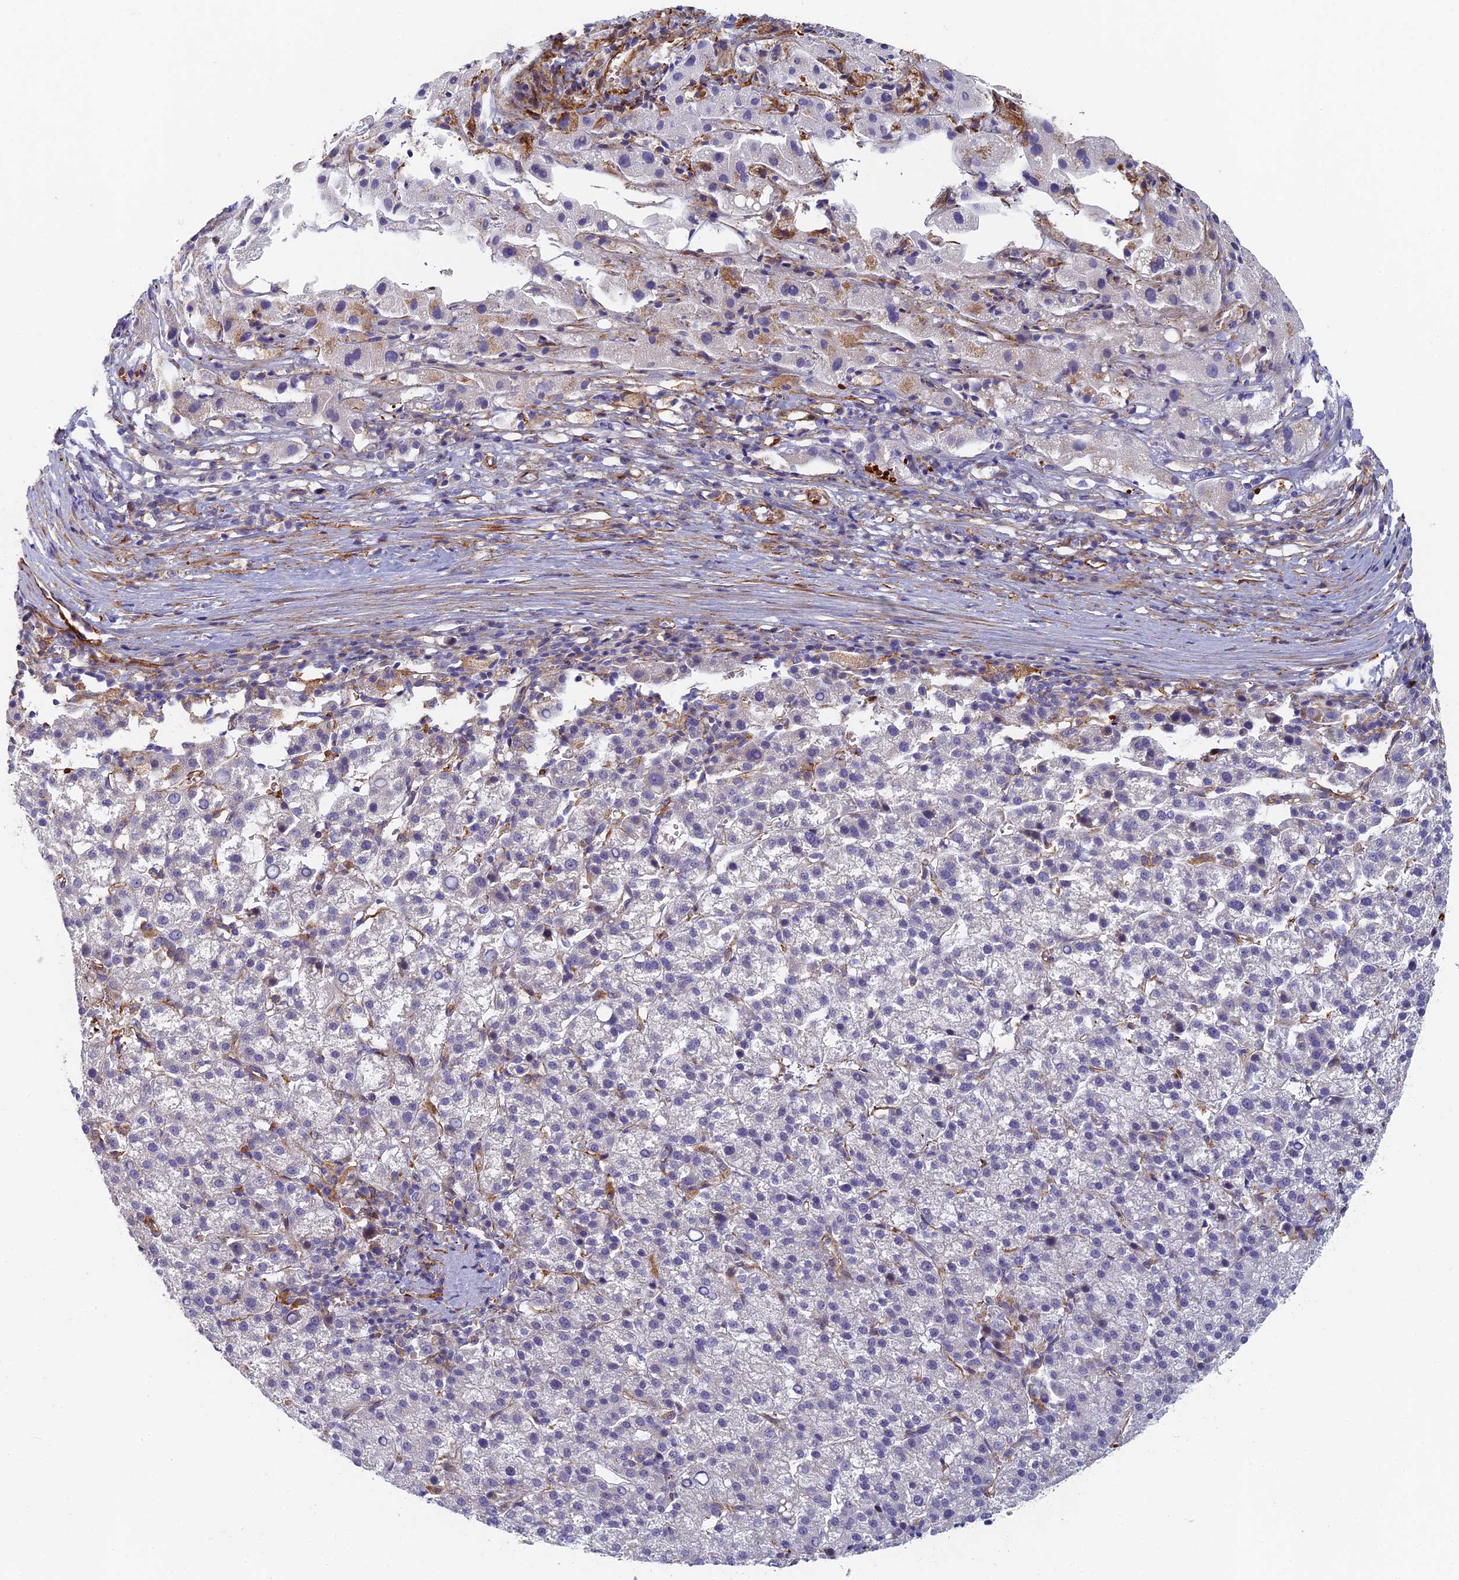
{"staining": {"intensity": "negative", "quantity": "none", "location": "none"}, "tissue": "liver cancer", "cell_type": "Tumor cells", "image_type": "cancer", "snomed": [{"axis": "morphology", "description": "Carcinoma, Hepatocellular, NOS"}, {"axis": "topography", "description": "Liver"}], "caption": "This is an immunohistochemistry histopathology image of human hepatocellular carcinoma (liver). There is no staining in tumor cells.", "gene": "ABCB10", "patient": {"sex": "female", "age": 58}}